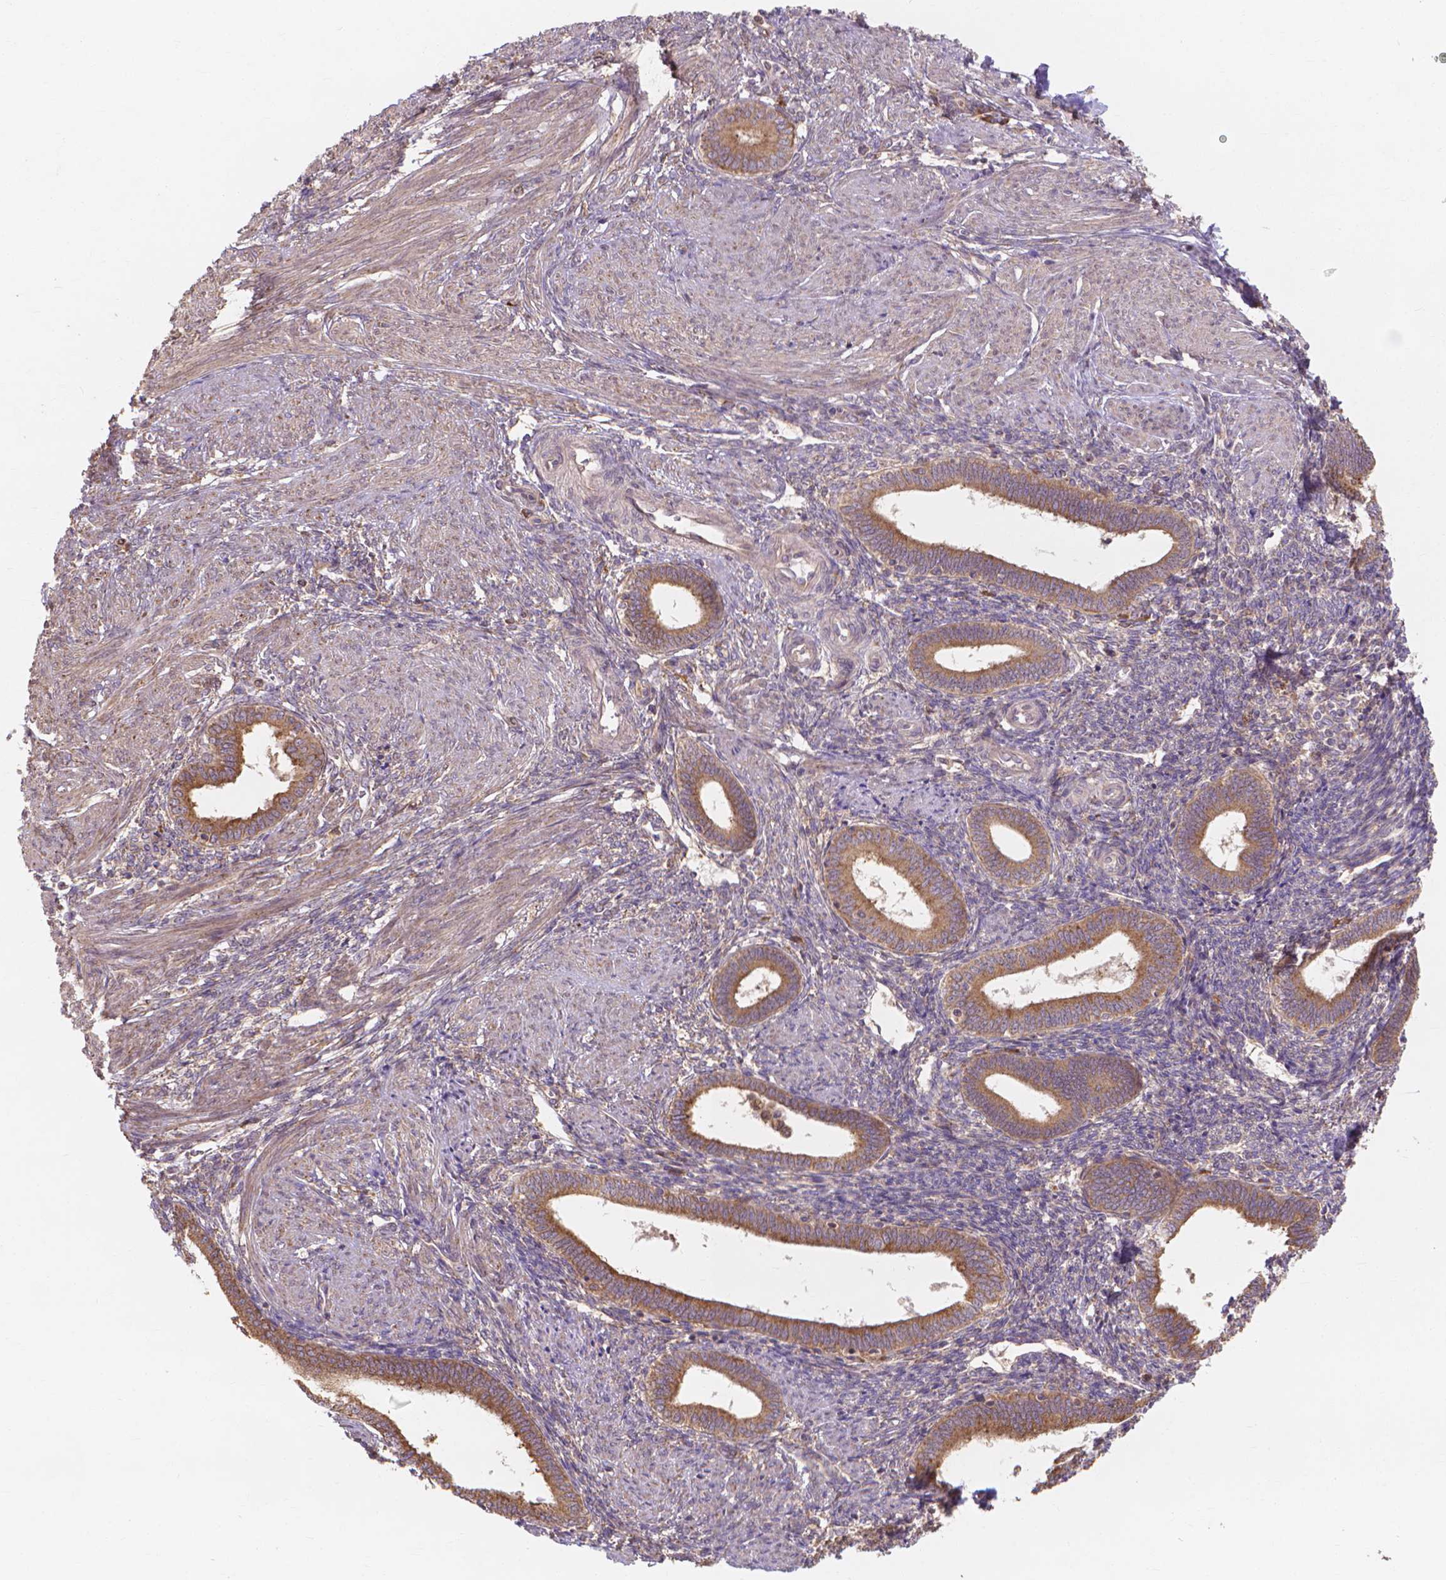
{"staining": {"intensity": "weak", "quantity": ">75%", "location": "cytoplasmic/membranous"}, "tissue": "endometrium", "cell_type": "Cells in endometrial stroma", "image_type": "normal", "snomed": [{"axis": "morphology", "description": "Normal tissue, NOS"}, {"axis": "topography", "description": "Endometrium"}], "caption": "High-power microscopy captured an immunohistochemistry image of benign endometrium, revealing weak cytoplasmic/membranous positivity in about >75% of cells in endometrial stroma. Using DAB (brown) and hematoxylin (blue) stains, captured at high magnification using brightfield microscopy.", "gene": "TAB2", "patient": {"sex": "female", "age": 42}}